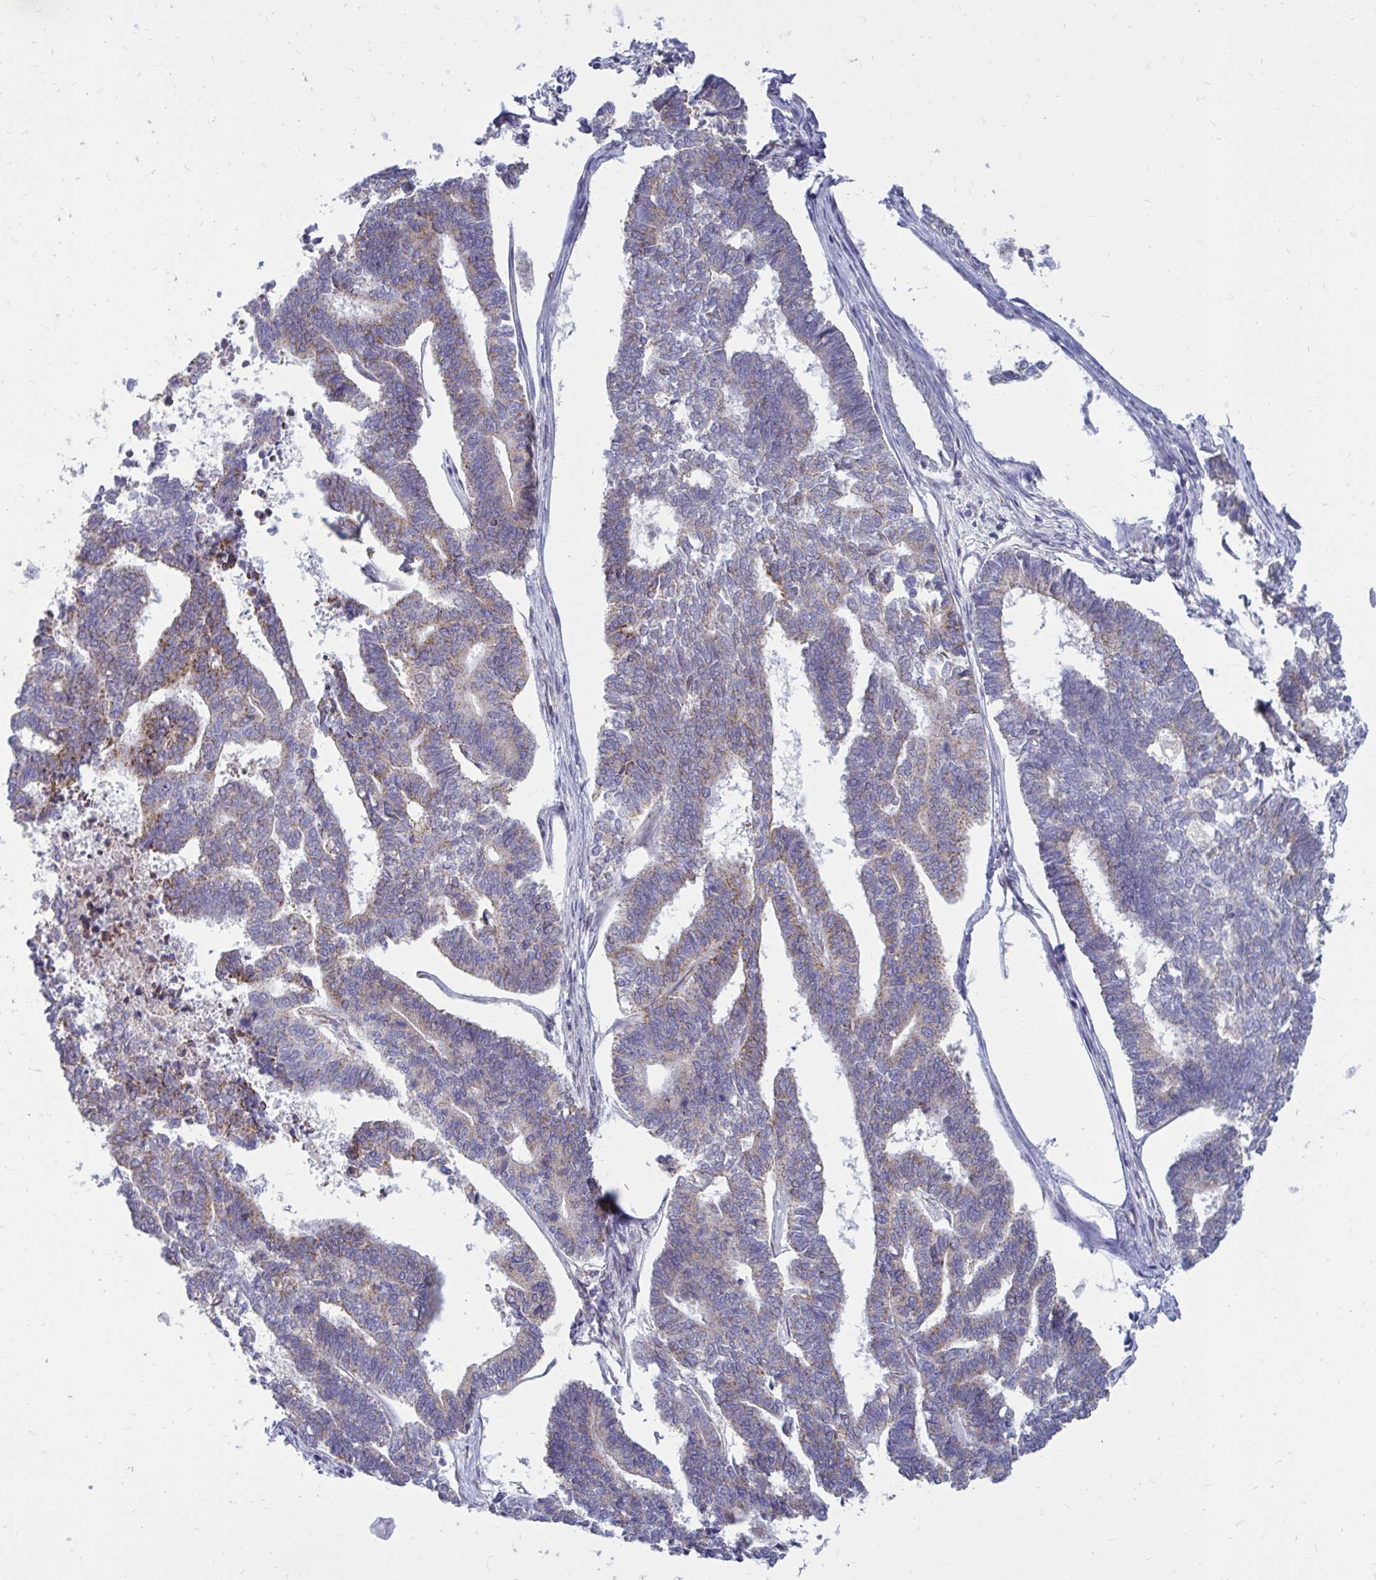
{"staining": {"intensity": "weak", "quantity": "25%-75%", "location": "cytoplasmic/membranous"}, "tissue": "endometrial cancer", "cell_type": "Tumor cells", "image_type": "cancer", "snomed": [{"axis": "morphology", "description": "Adenocarcinoma, NOS"}, {"axis": "topography", "description": "Endometrium"}], "caption": "This micrograph displays IHC staining of adenocarcinoma (endometrial), with low weak cytoplasmic/membranous staining in about 25%-75% of tumor cells.", "gene": "OR10R2", "patient": {"sex": "female", "age": 70}}